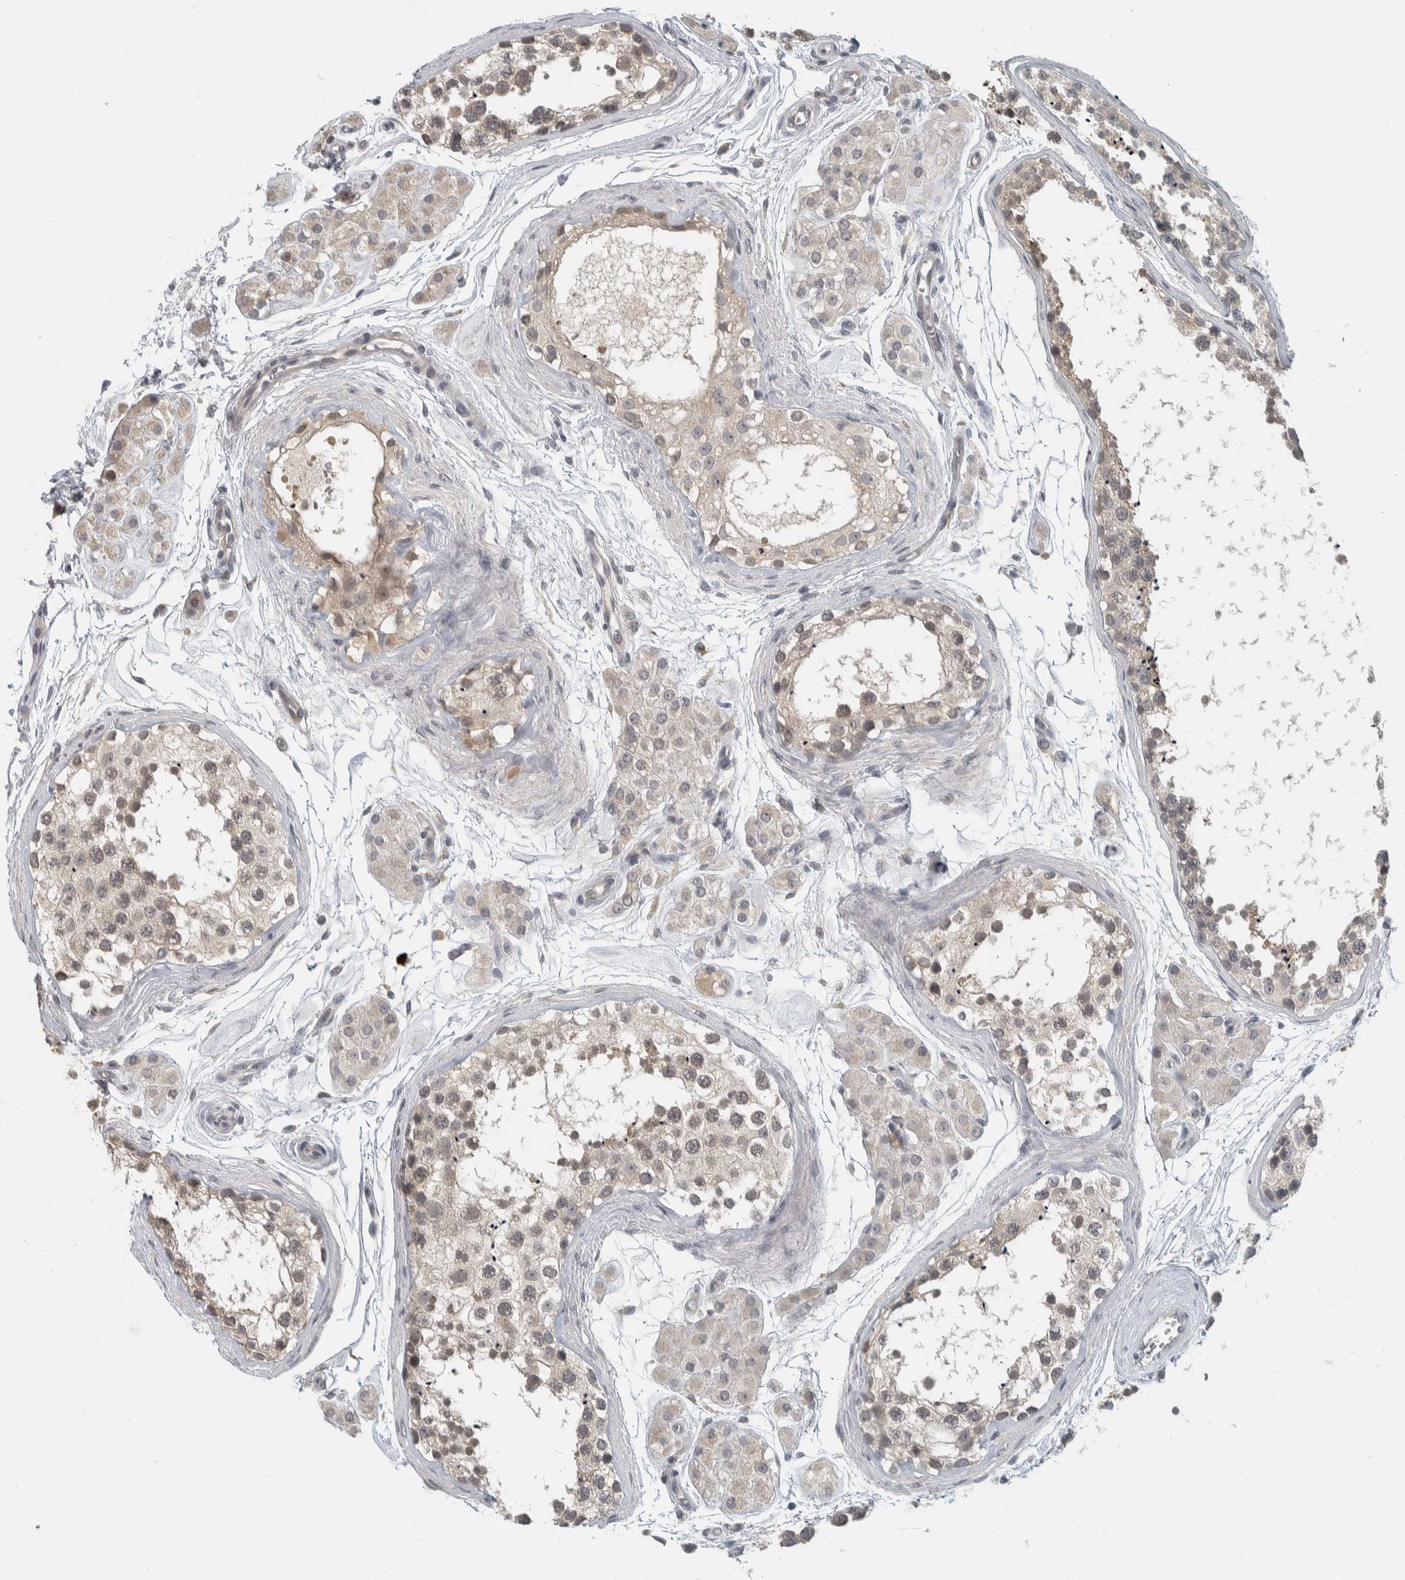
{"staining": {"intensity": "moderate", "quantity": "<25%", "location": "cytoplasmic/membranous"}, "tissue": "testis", "cell_type": "Cells in seminiferous ducts", "image_type": "normal", "snomed": [{"axis": "morphology", "description": "Normal tissue, NOS"}, {"axis": "topography", "description": "Testis"}], "caption": "Immunohistochemistry (IHC) (DAB (3,3'-diaminobenzidine)) staining of benign testis displays moderate cytoplasmic/membranous protein positivity in approximately <25% of cells in seminiferous ducts. (Stains: DAB in brown, nuclei in blue, Microscopy: brightfield microscopy at high magnification).", "gene": "AFP", "patient": {"sex": "male", "age": 56}}